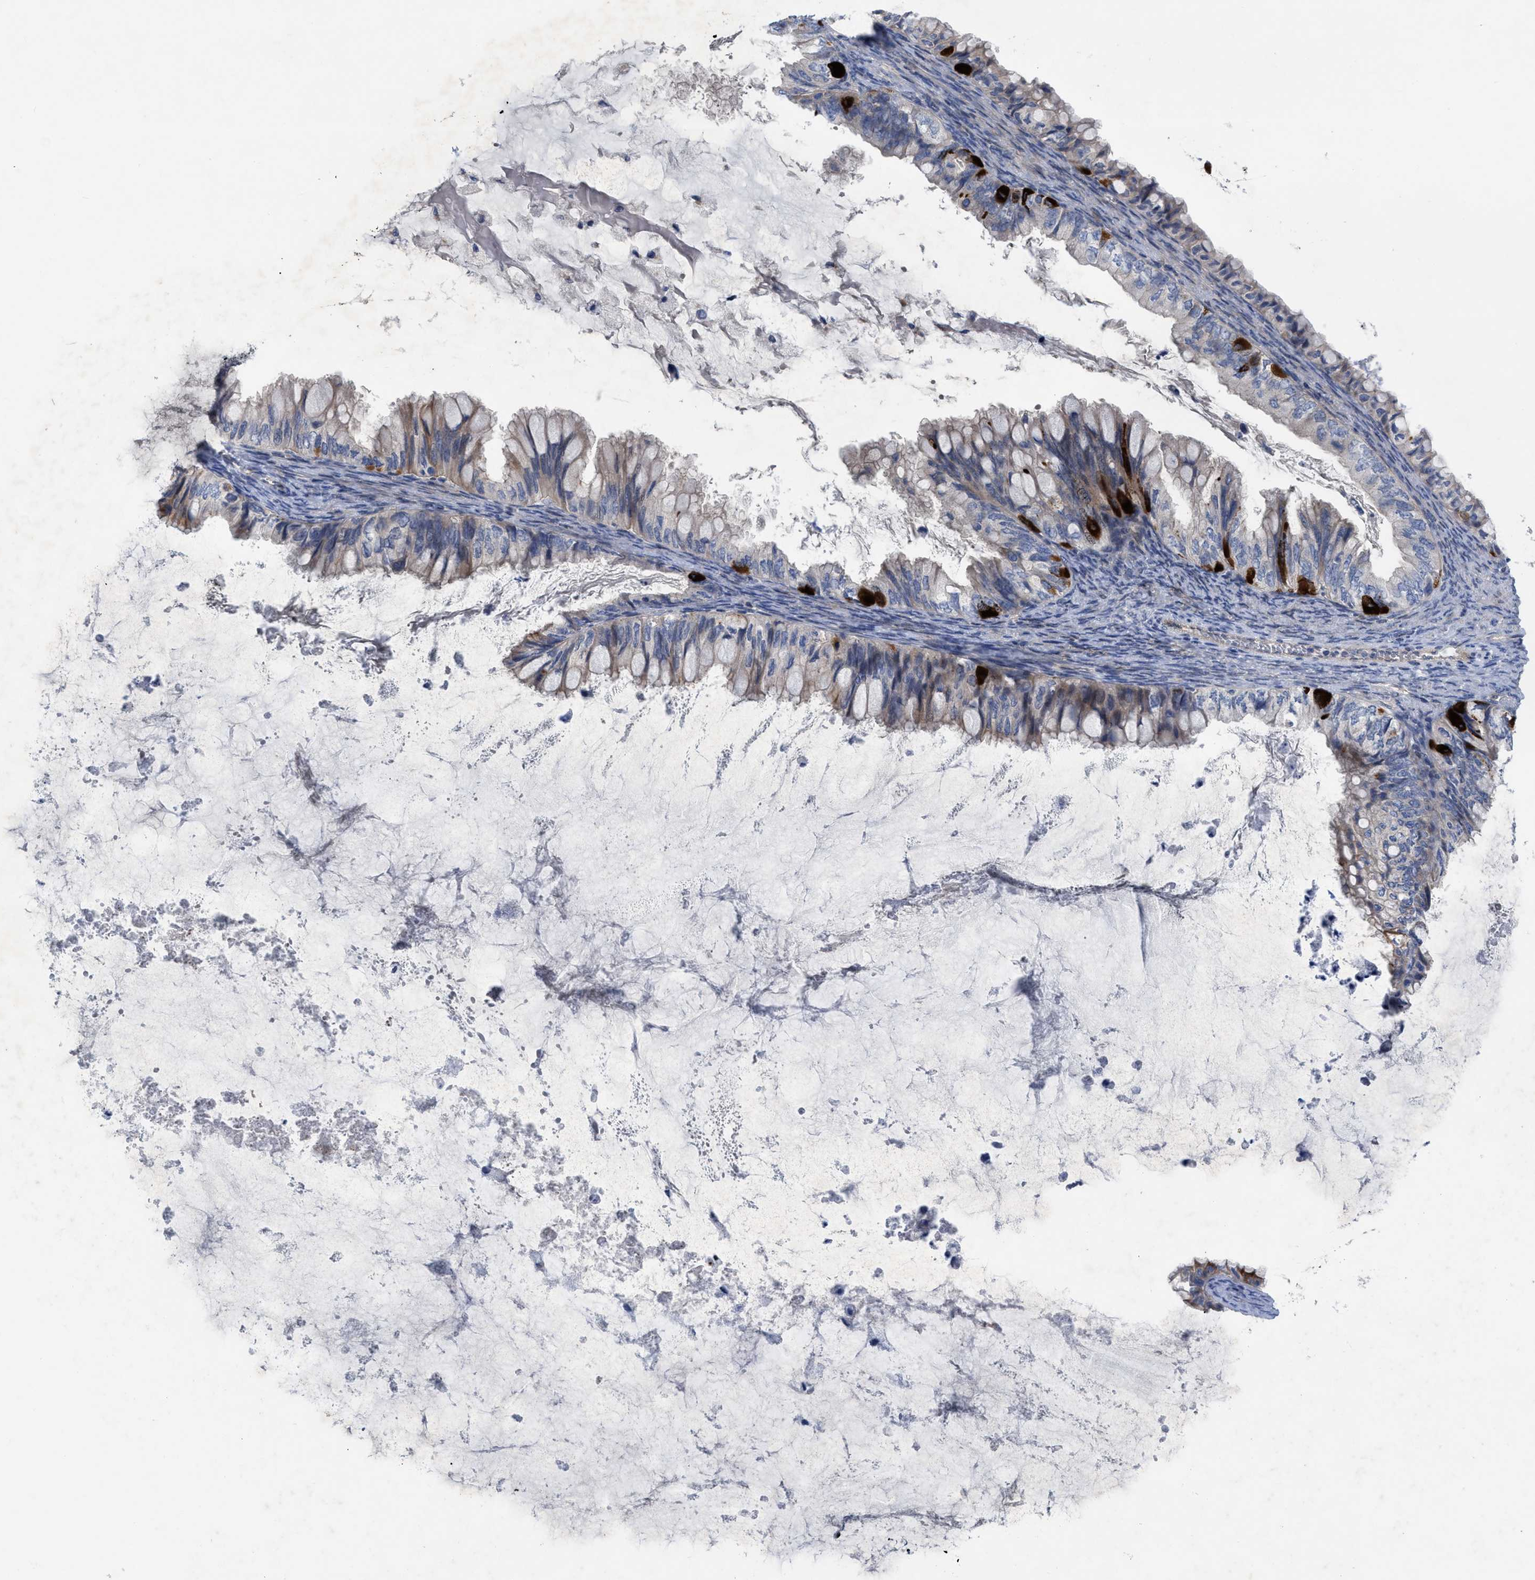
{"staining": {"intensity": "strong", "quantity": "<25%", "location": "cytoplasmic/membranous"}, "tissue": "ovarian cancer", "cell_type": "Tumor cells", "image_type": "cancer", "snomed": [{"axis": "morphology", "description": "Cystadenocarcinoma, mucinous, NOS"}, {"axis": "topography", "description": "Ovary"}], "caption": "A photomicrograph showing strong cytoplasmic/membranous expression in approximately <25% of tumor cells in ovarian mucinous cystadenocarcinoma, as visualized by brown immunohistochemical staining.", "gene": "NDEL1", "patient": {"sex": "female", "age": 80}}